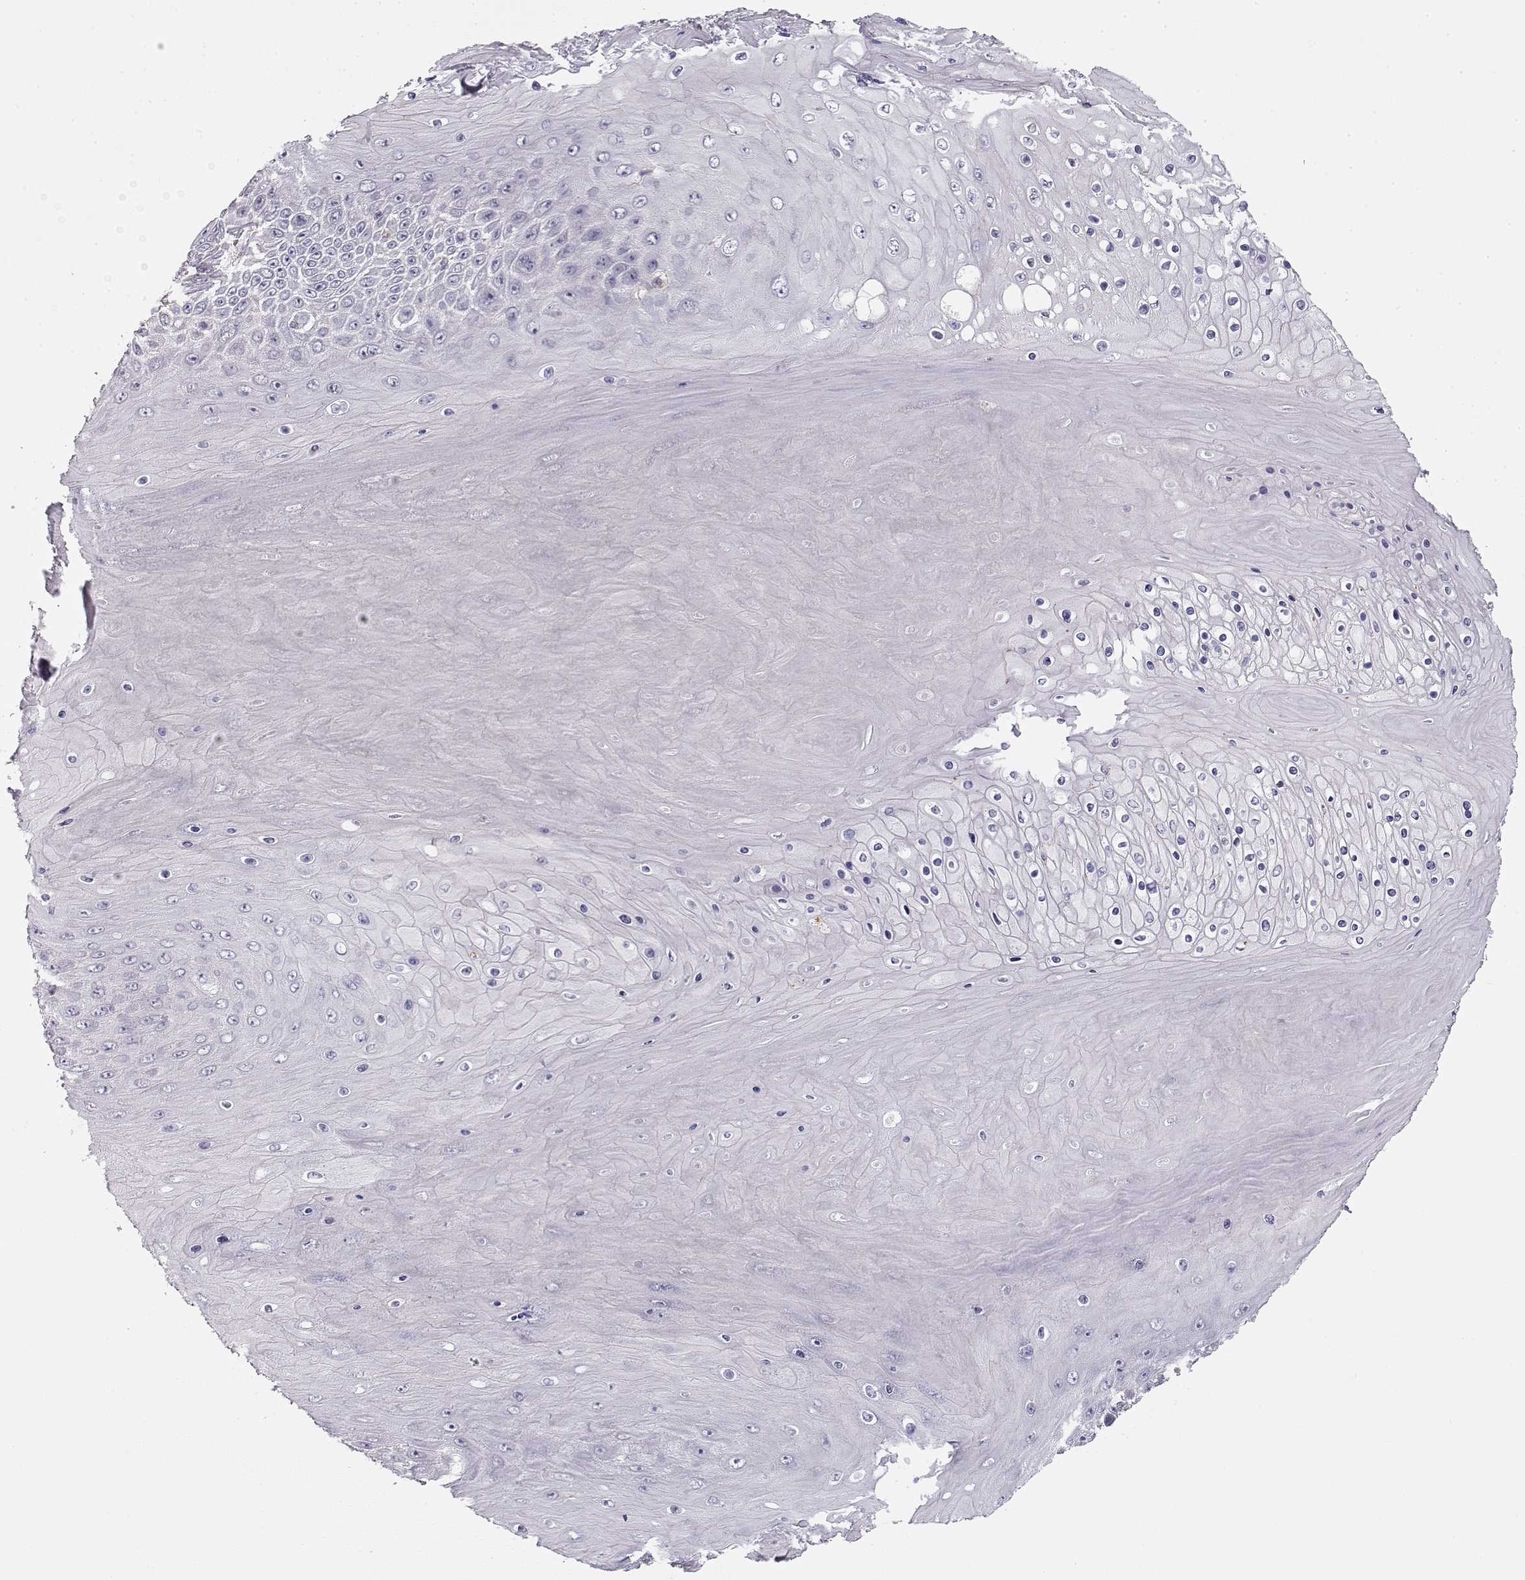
{"staining": {"intensity": "negative", "quantity": "none", "location": "none"}, "tissue": "skin cancer", "cell_type": "Tumor cells", "image_type": "cancer", "snomed": [{"axis": "morphology", "description": "Squamous cell carcinoma, NOS"}, {"axis": "topography", "description": "Skin"}], "caption": "IHC image of skin cancer stained for a protein (brown), which shows no staining in tumor cells. (DAB (3,3'-diaminobenzidine) immunohistochemistry (IHC) visualized using brightfield microscopy, high magnification).", "gene": "VAV1", "patient": {"sex": "male", "age": 62}}